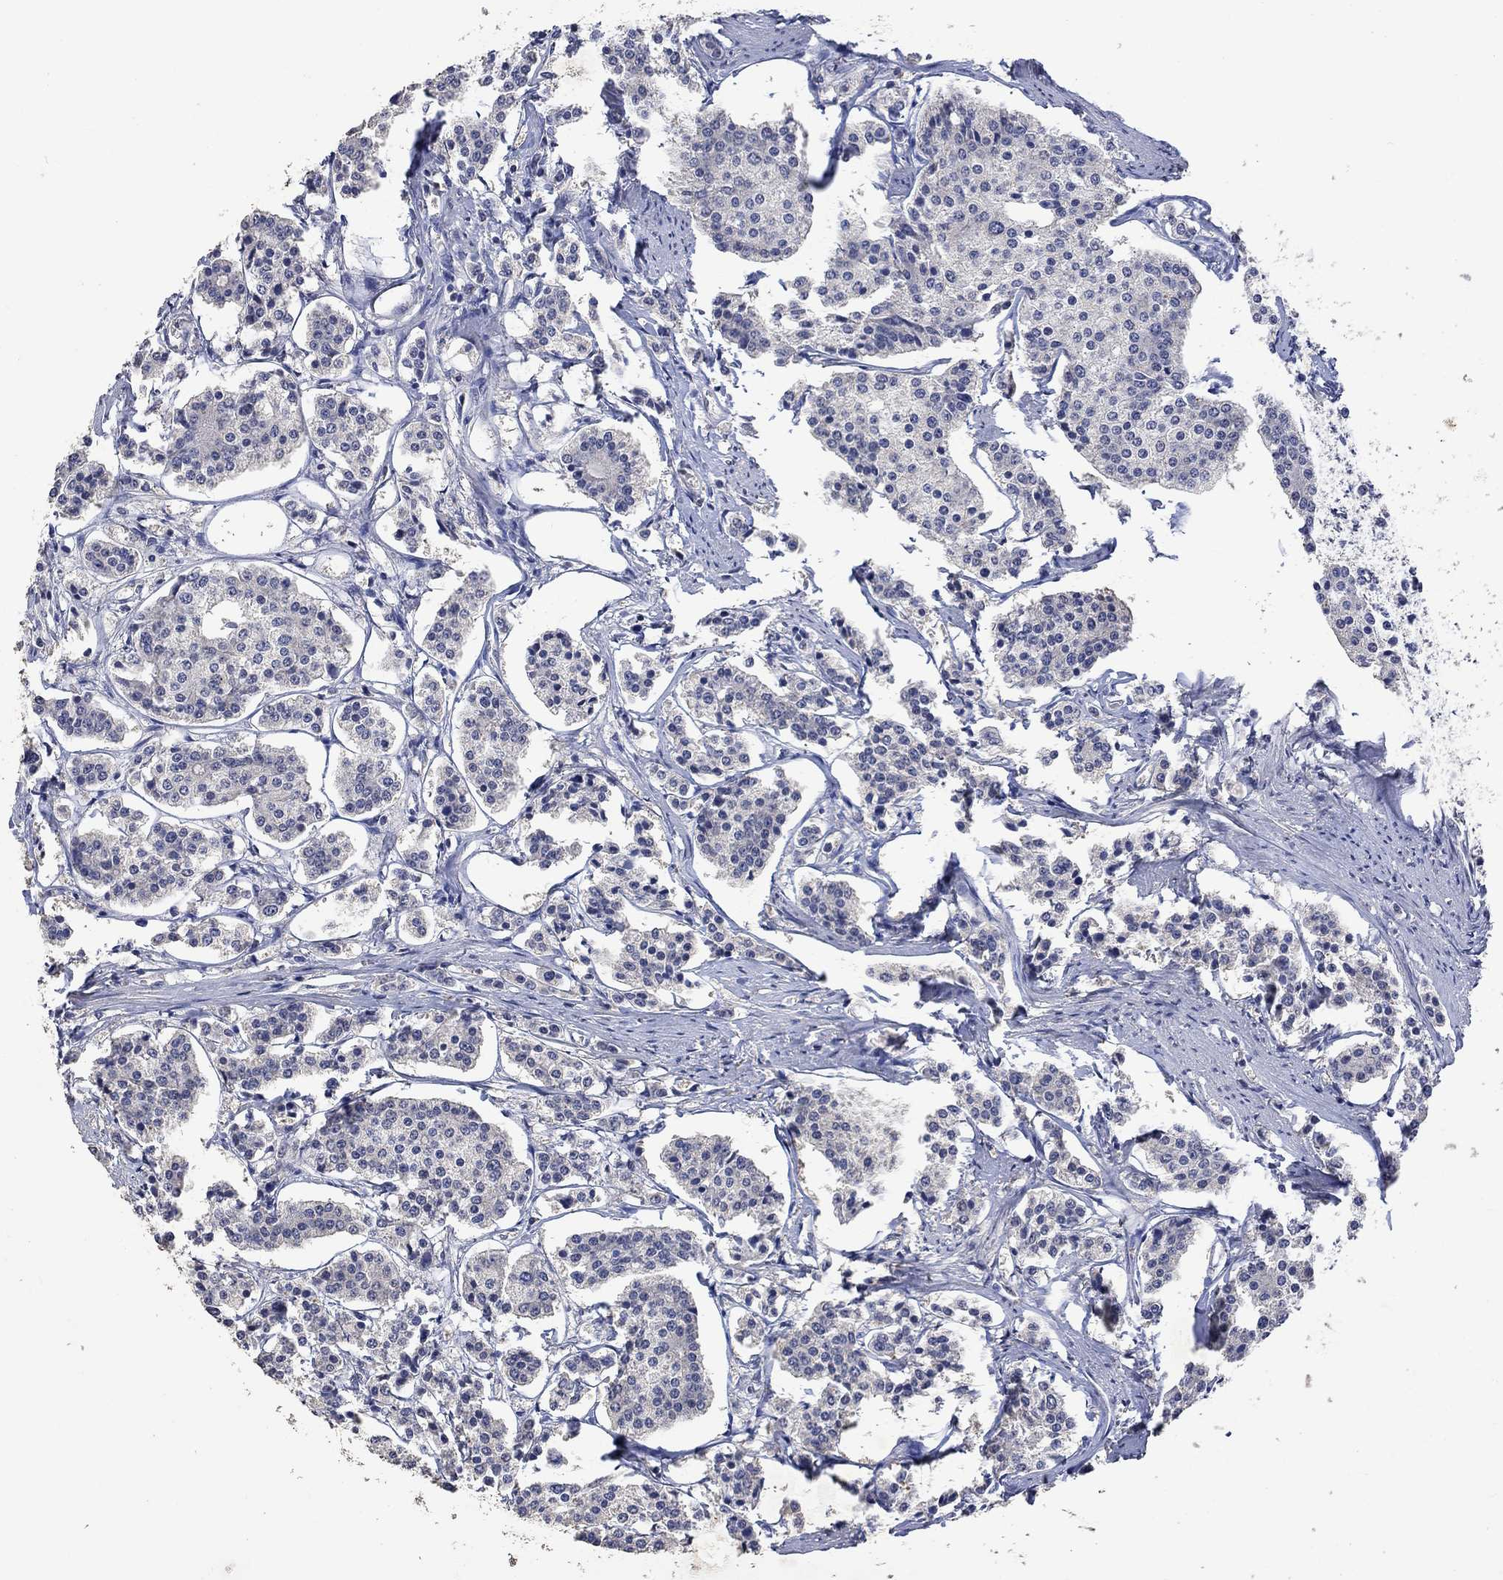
{"staining": {"intensity": "negative", "quantity": "none", "location": "none"}, "tissue": "carcinoid", "cell_type": "Tumor cells", "image_type": "cancer", "snomed": [{"axis": "morphology", "description": "Carcinoid, malignant, NOS"}, {"axis": "topography", "description": "Small intestine"}], "caption": "Image shows no protein positivity in tumor cells of carcinoid tissue. (DAB (3,3'-diaminobenzidine) immunohistochemistry (IHC), high magnification).", "gene": "PTPN20", "patient": {"sex": "female", "age": 65}}